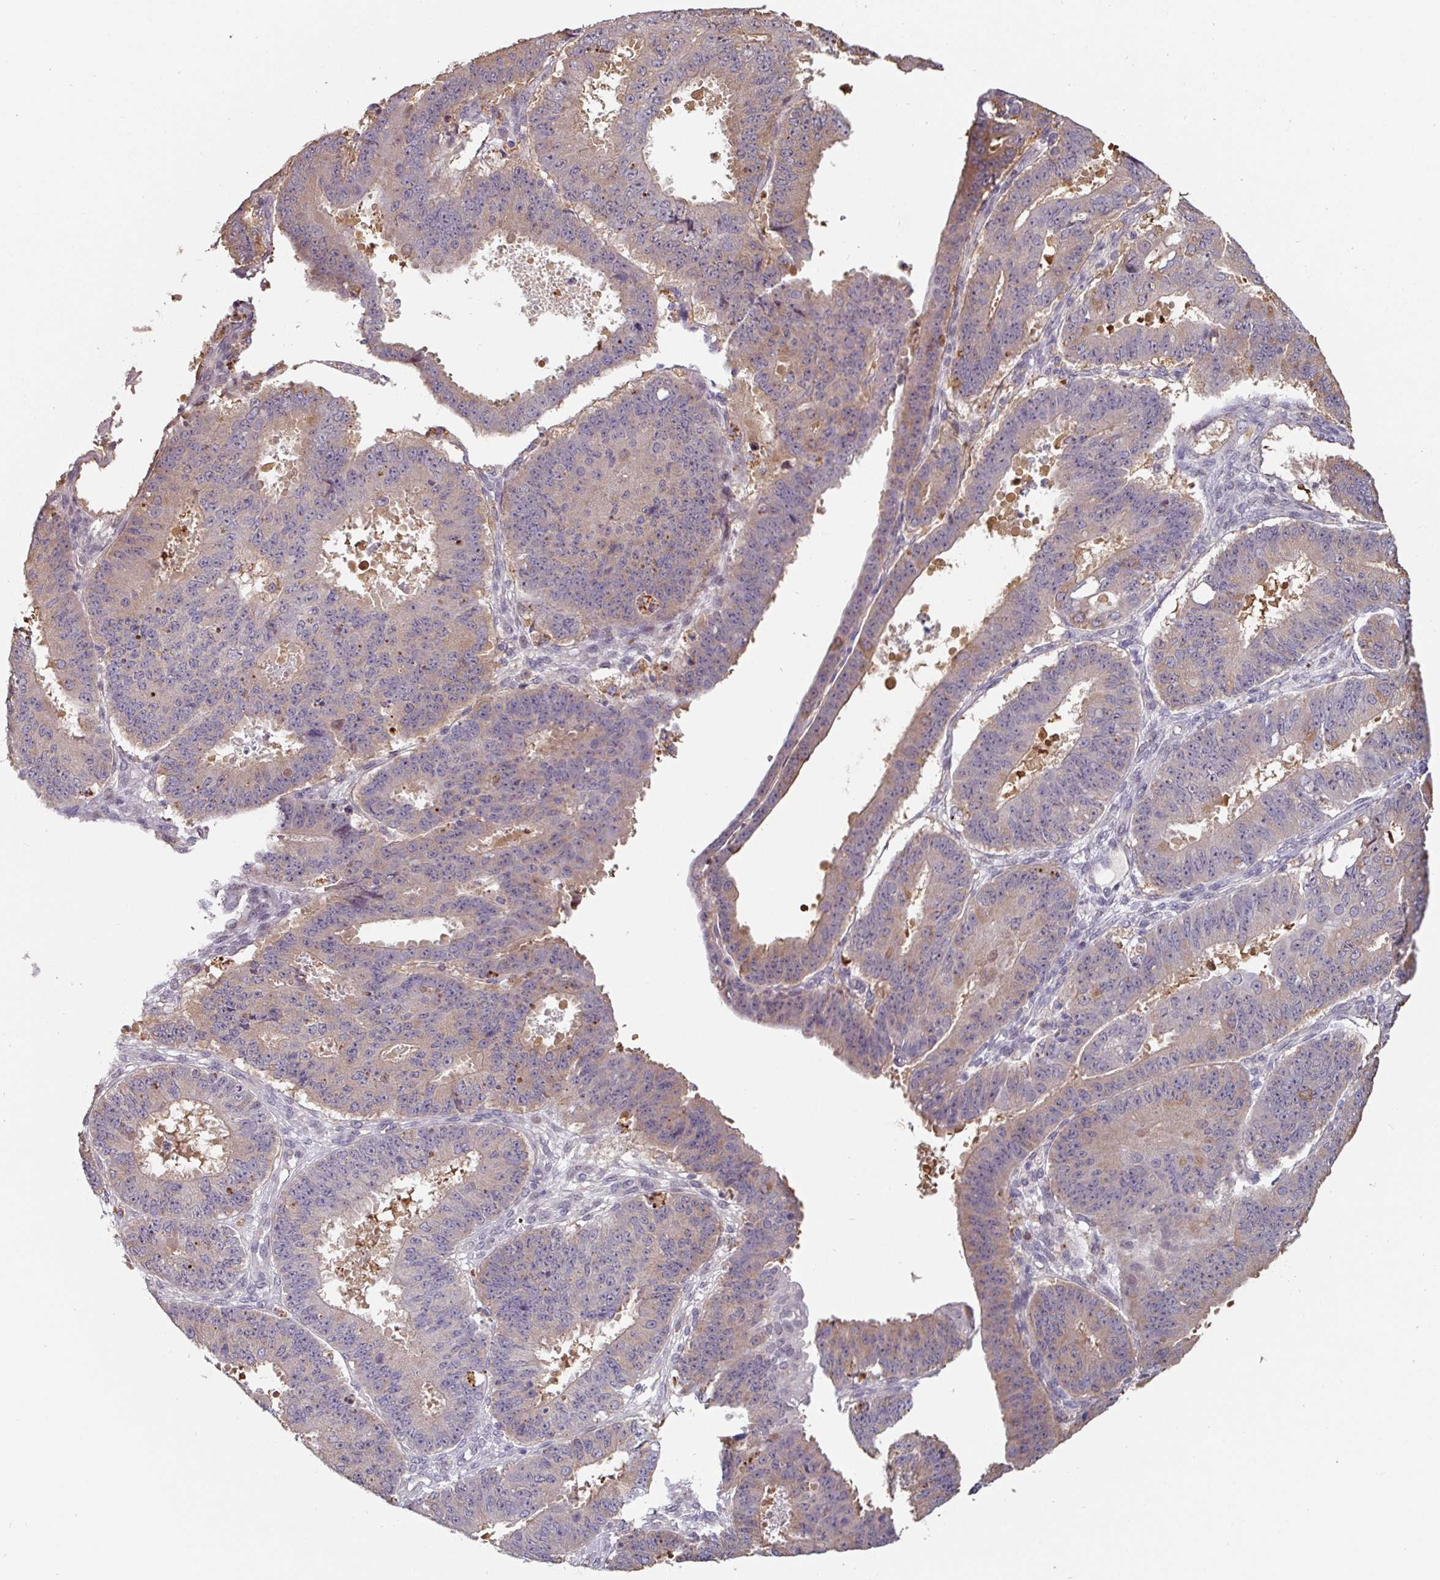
{"staining": {"intensity": "weak", "quantity": "25%-75%", "location": "cytoplasmic/membranous"}, "tissue": "ovarian cancer", "cell_type": "Tumor cells", "image_type": "cancer", "snomed": [{"axis": "morphology", "description": "Carcinoma, endometroid"}, {"axis": "topography", "description": "Appendix"}, {"axis": "topography", "description": "Ovary"}], "caption": "Protein expression analysis of ovarian cancer (endometroid carcinoma) shows weak cytoplasmic/membranous positivity in about 25%-75% of tumor cells. The protein is shown in brown color, while the nuclei are stained blue.", "gene": "ZBTB6", "patient": {"sex": "female", "age": 42}}